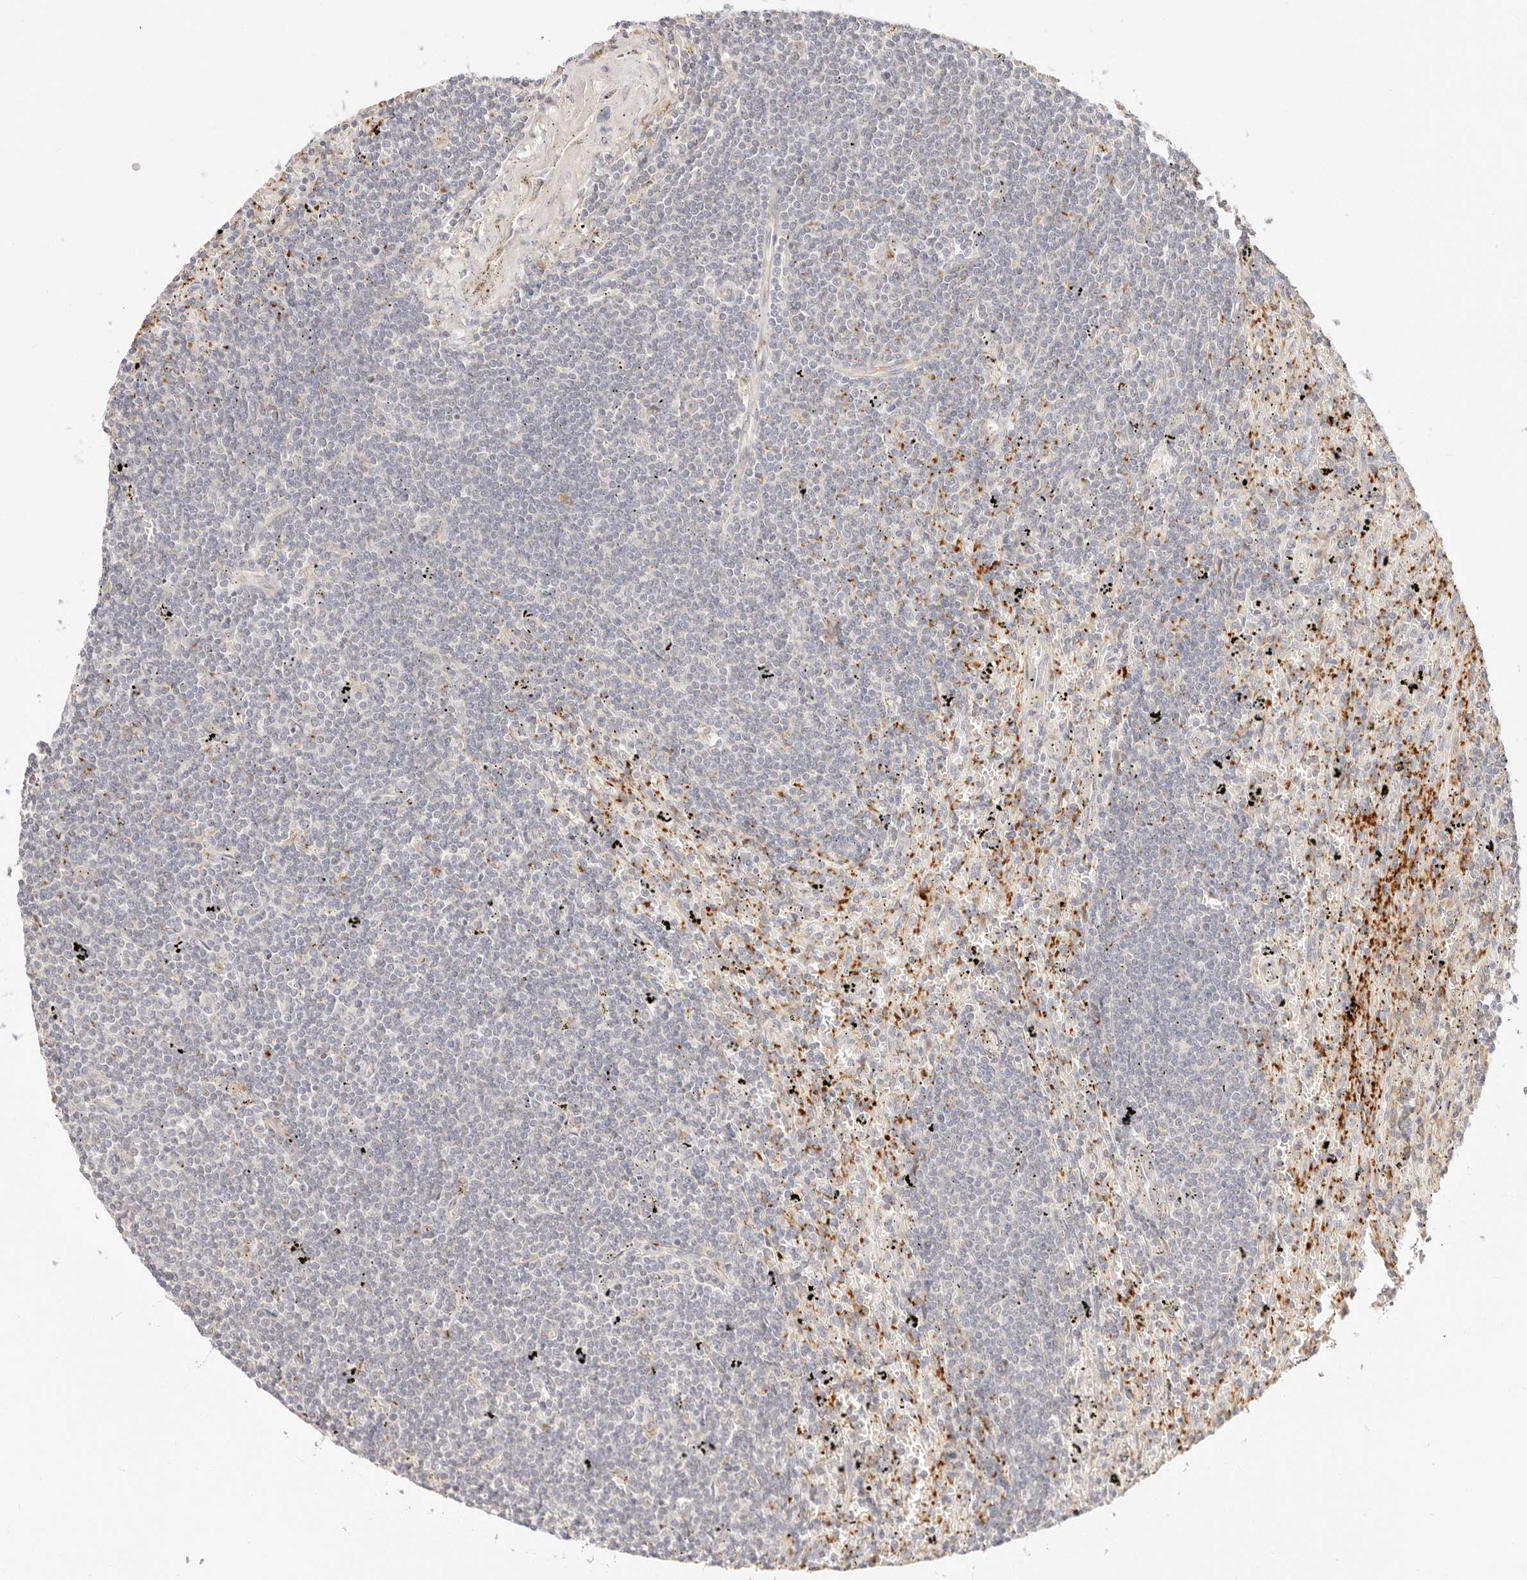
{"staining": {"intensity": "negative", "quantity": "none", "location": "none"}, "tissue": "lymphoma", "cell_type": "Tumor cells", "image_type": "cancer", "snomed": [{"axis": "morphology", "description": "Malignant lymphoma, non-Hodgkin's type, Low grade"}, {"axis": "topography", "description": "Spleen"}], "caption": "Tumor cells show no significant positivity in lymphoma. (Stains: DAB (3,3'-diaminobenzidine) IHC with hematoxylin counter stain, Microscopy: brightfield microscopy at high magnification).", "gene": "UBXN10", "patient": {"sex": "male", "age": 76}}